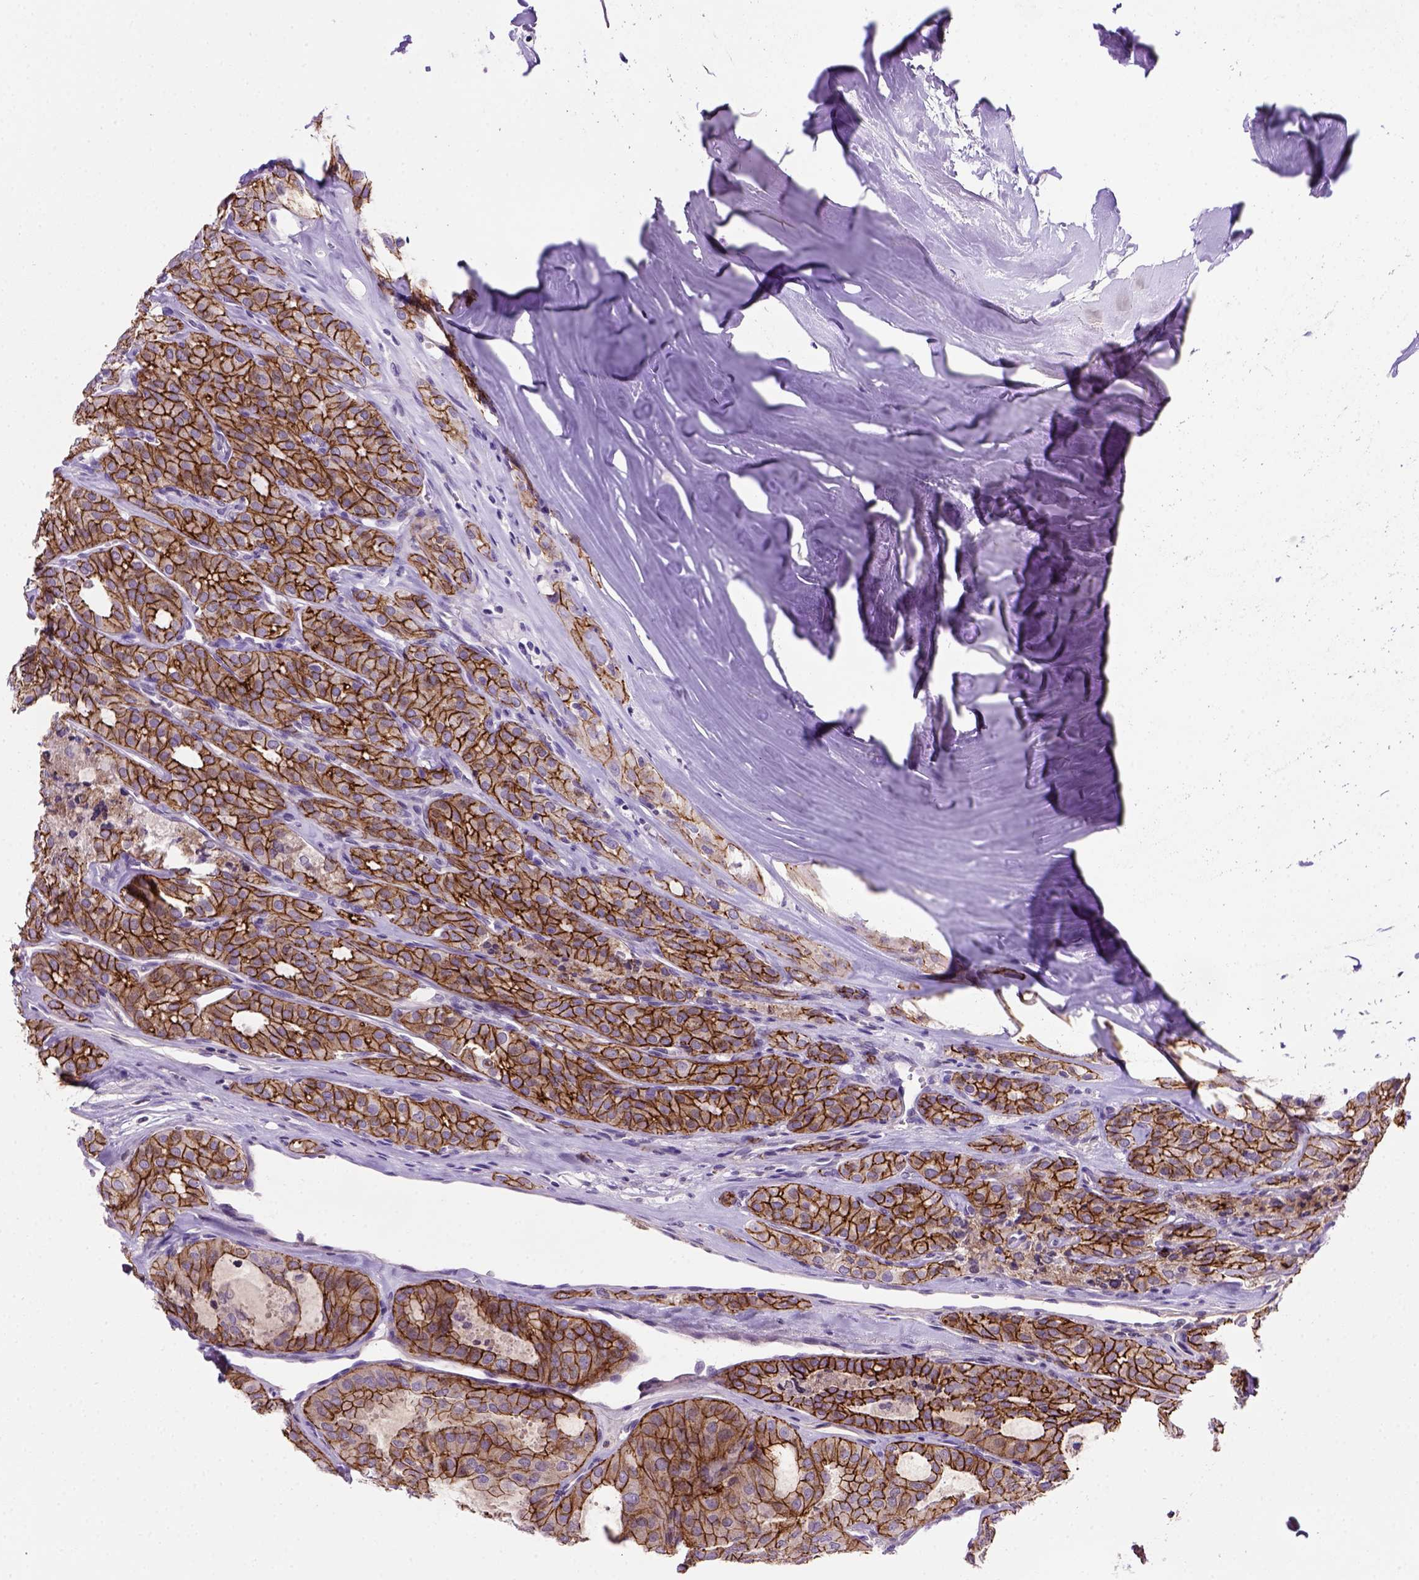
{"staining": {"intensity": "strong", "quantity": ">75%", "location": "cytoplasmic/membranous"}, "tissue": "thyroid cancer", "cell_type": "Tumor cells", "image_type": "cancer", "snomed": [{"axis": "morphology", "description": "Follicular adenoma carcinoma, NOS"}, {"axis": "topography", "description": "Thyroid gland"}], "caption": "DAB (3,3'-diaminobenzidine) immunohistochemical staining of thyroid cancer displays strong cytoplasmic/membranous protein staining in approximately >75% of tumor cells.", "gene": "CDH1", "patient": {"sex": "male", "age": 75}}